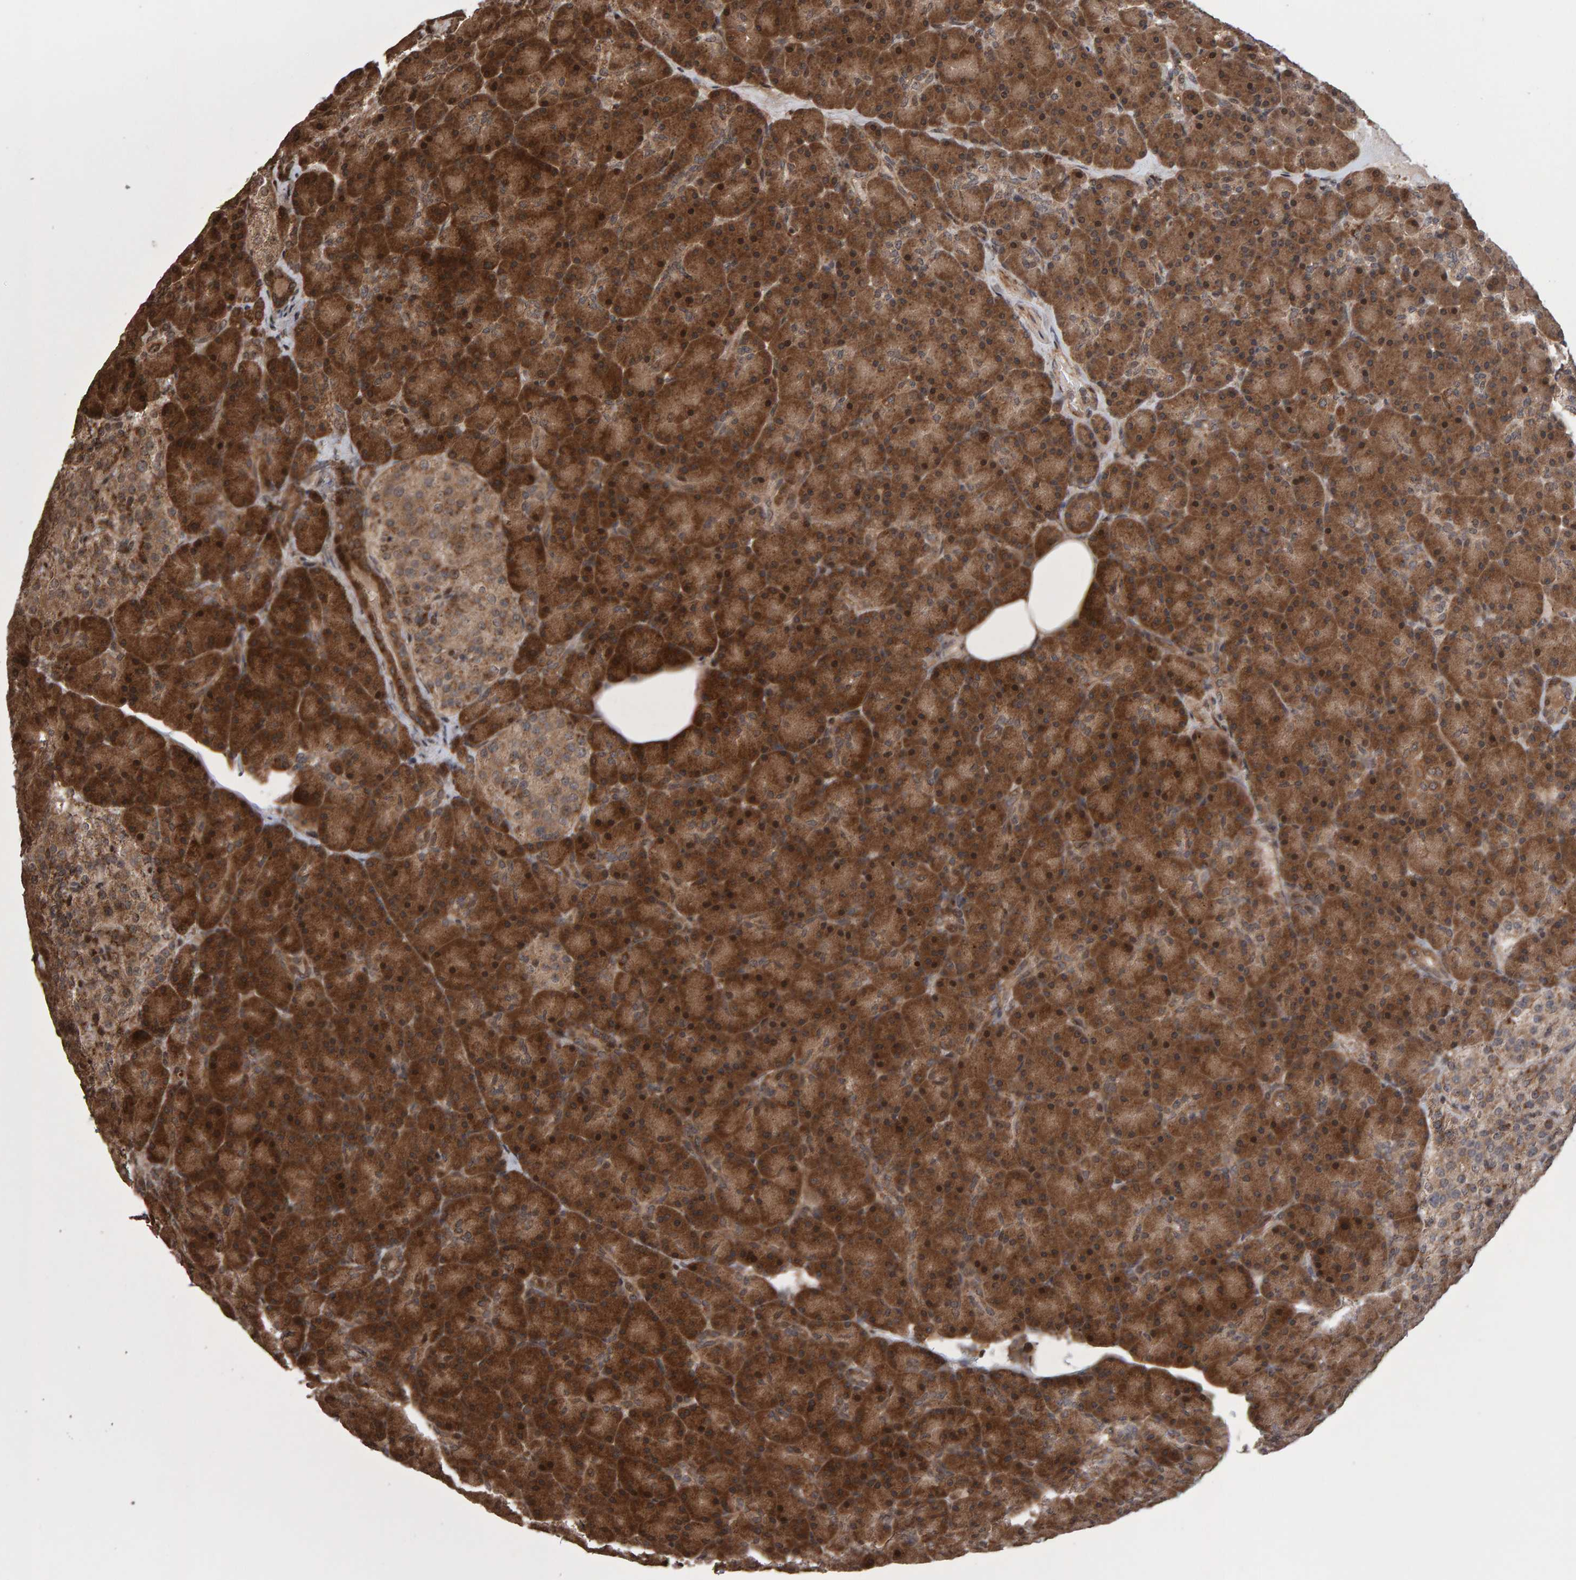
{"staining": {"intensity": "strong", "quantity": ">75%", "location": "cytoplasmic/membranous,nuclear"}, "tissue": "pancreas", "cell_type": "Exocrine glandular cells", "image_type": "normal", "snomed": [{"axis": "morphology", "description": "Normal tissue, NOS"}, {"axis": "topography", "description": "Pancreas"}], "caption": "Immunohistochemistry (IHC) image of unremarkable pancreas stained for a protein (brown), which displays high levels of strong cytoplasmic/membranous,nuclear positivity in about >75% of exocrine glandular cells.", "gene": "PECR", "patient": {"sex": "female", "age": 43}}